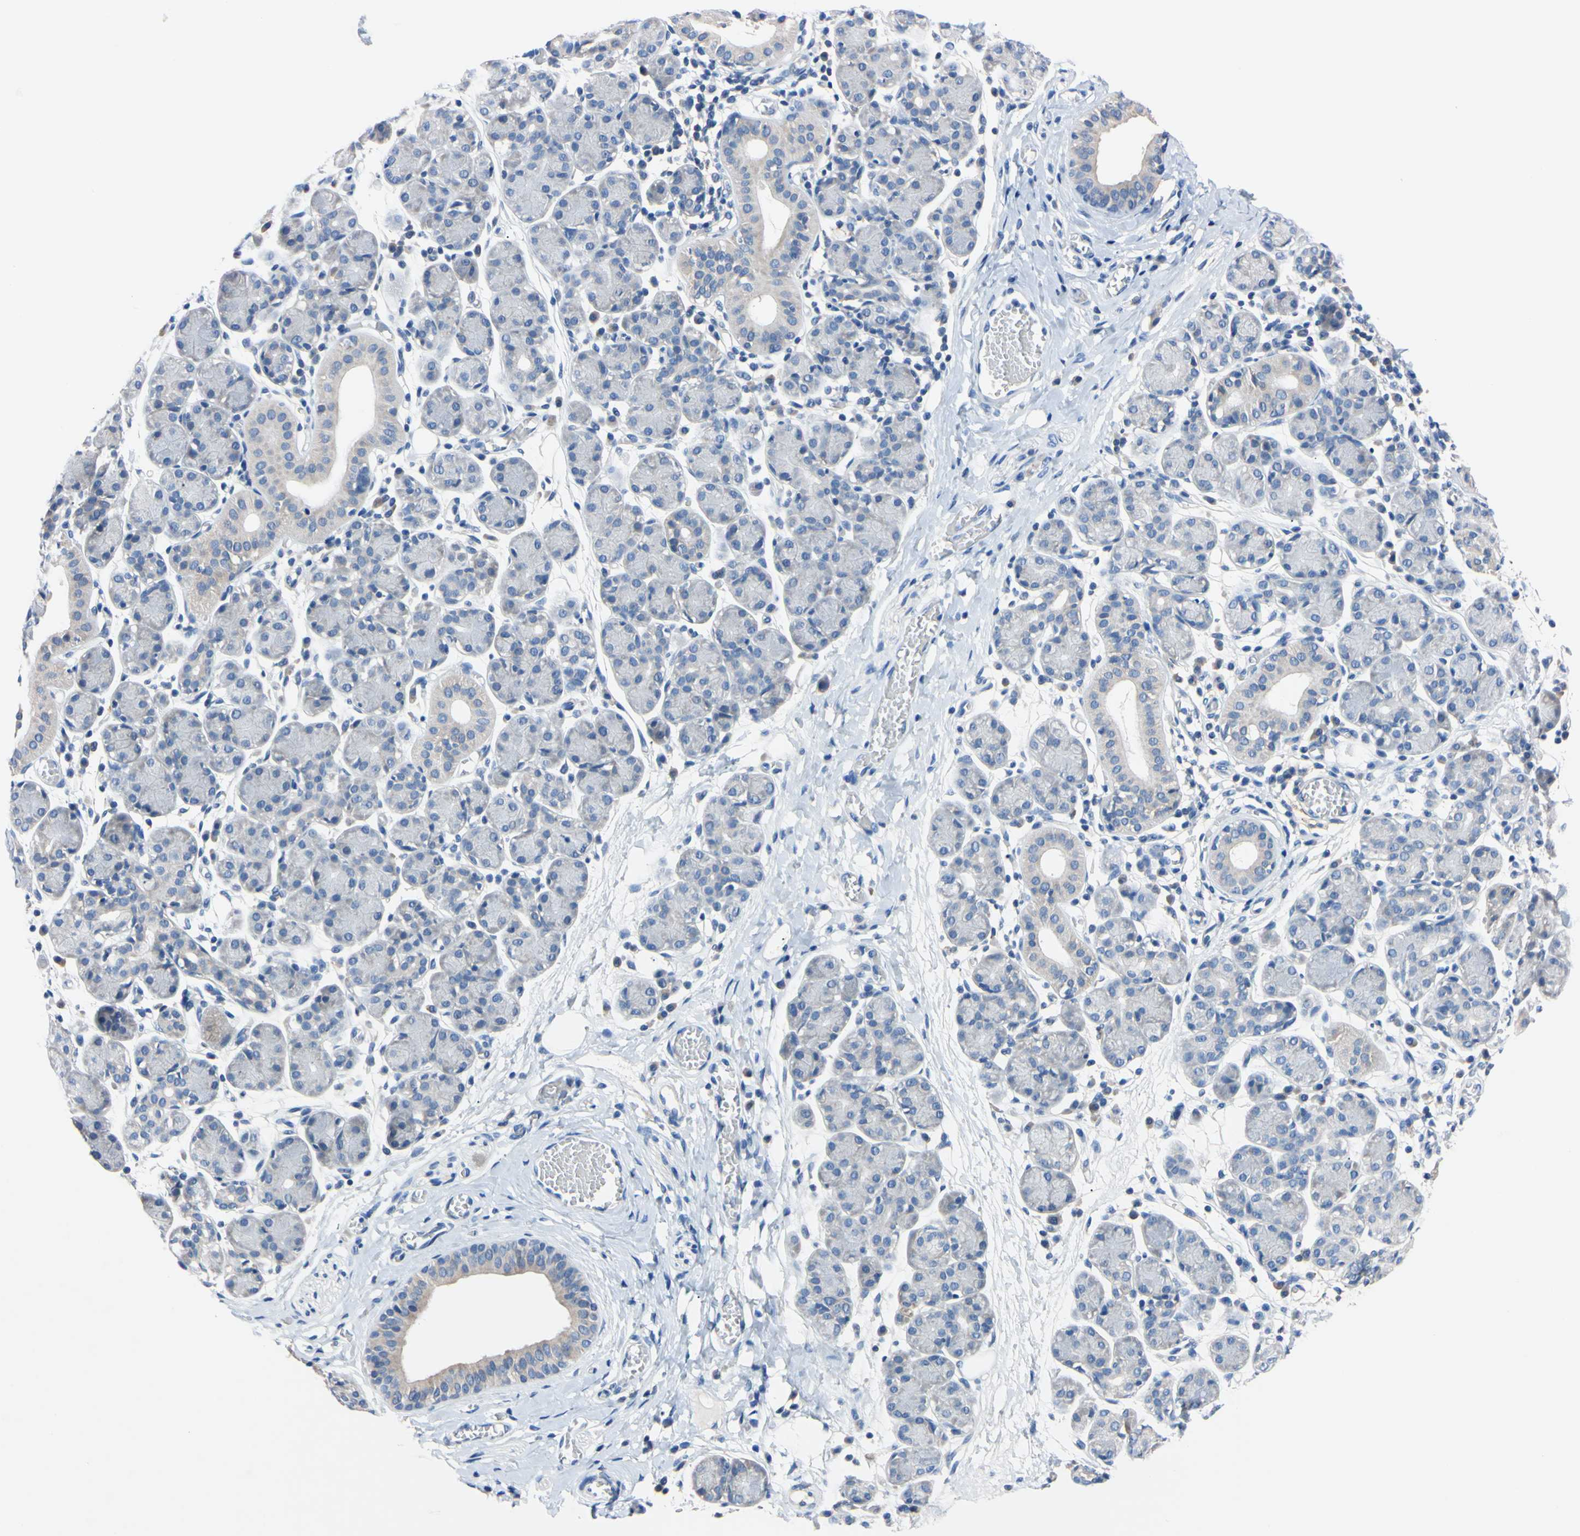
{"staining": {"intensity": "negative", "quantity": "none", "location": "none"}, "tissue": "salivary gland", "cell_type": "Glandular cells", "image_type": "normal", "snomed": [{"axis": "morphology", "description": "Normal tissue, NOS"}, {"axis": "morphology", "description": "Inflammation, NOS"}, {"axis": "topography", "description": "Lymph node"}, {"axis": "topography", "description": "Salivary gland"}], "caption": "Immunohistochemistry image of benign salivary gland stained for a protein (brown), which displays no positivity in glandular cells.", "gene": "PNKD", "patient": {"sex": "male", "age": 3}}